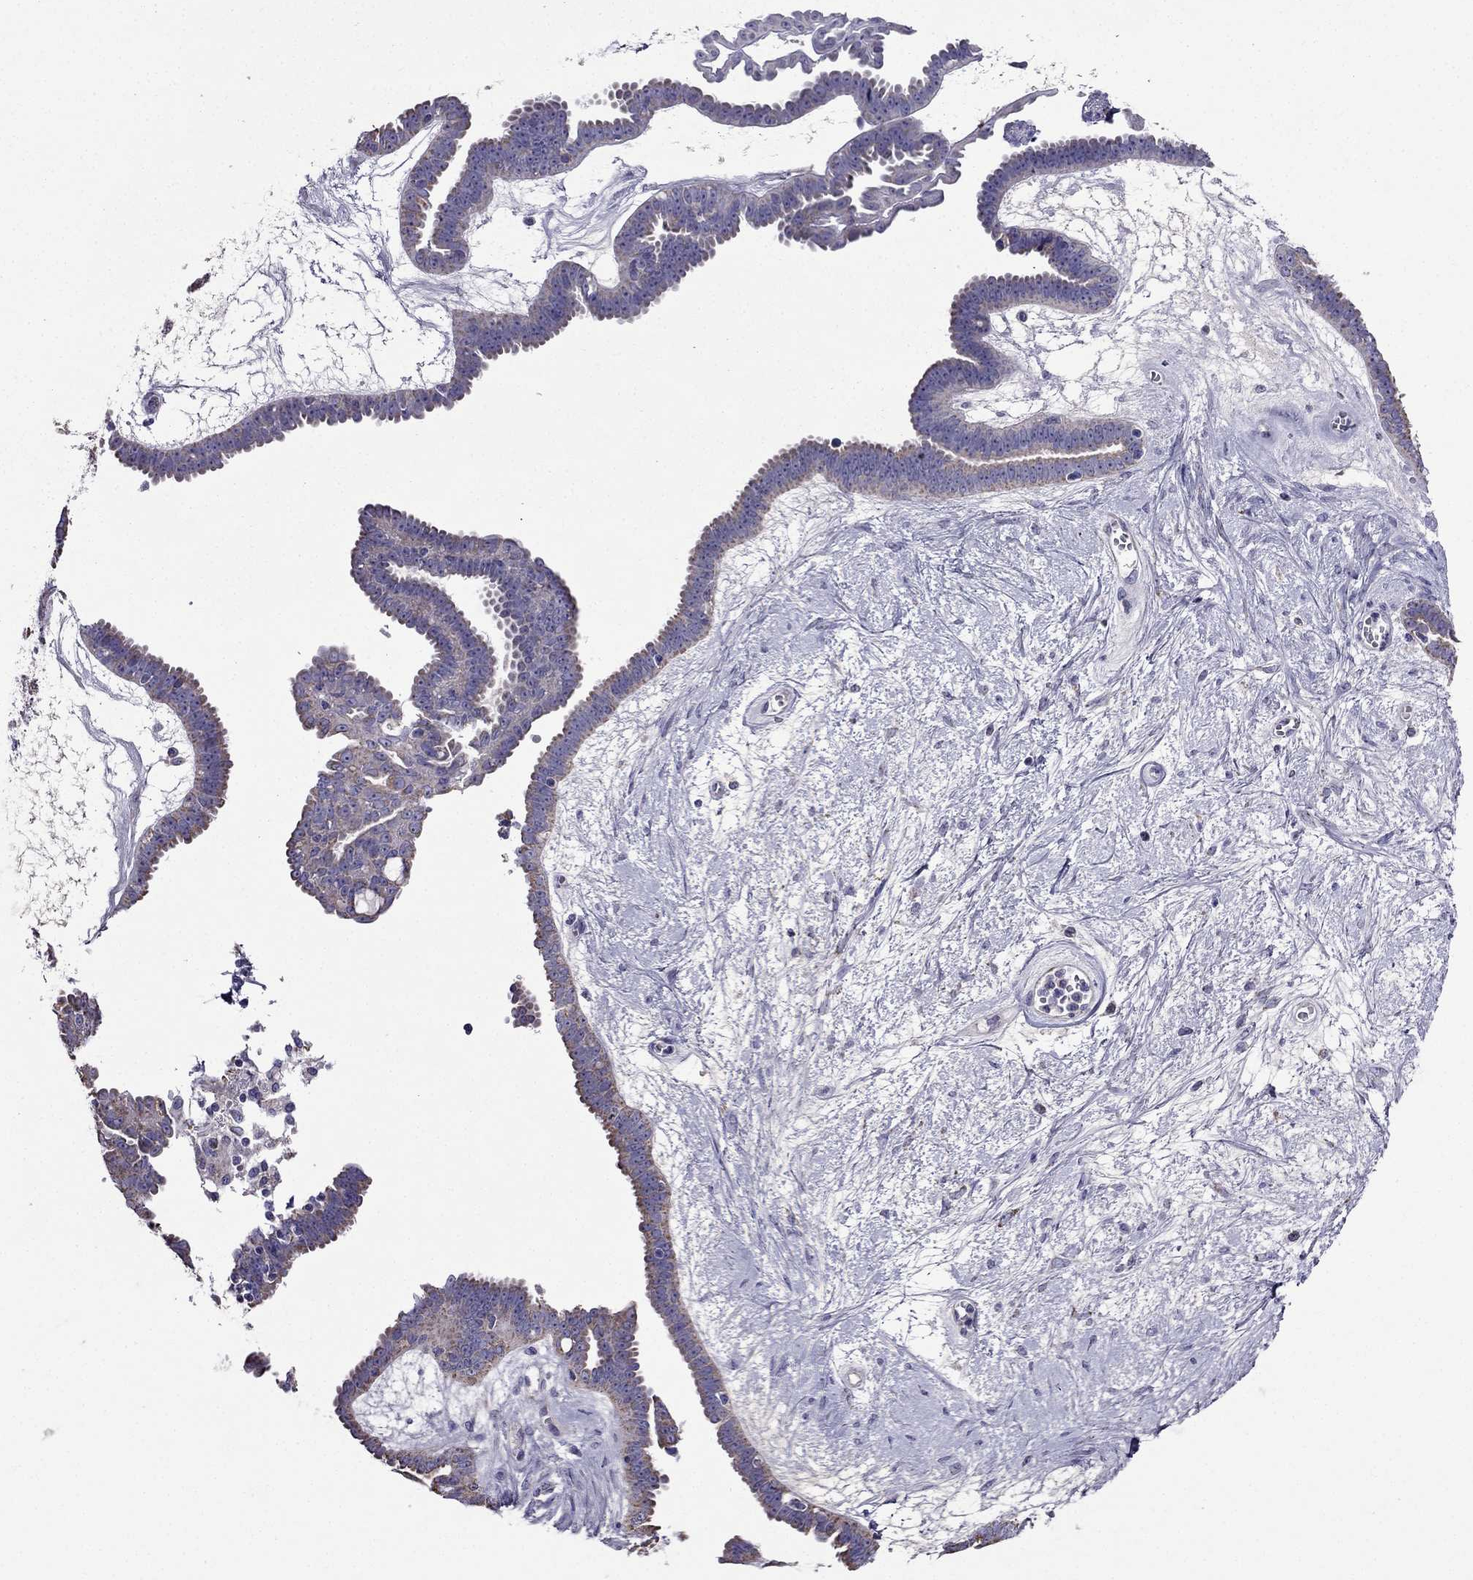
{"staining": {"intensity": "moderate", "quantity": "25%-75%", "location": "cytoplasmic/membranous"}, "tissue": "ovarian cancer", "cell_type": "Tumor cells", "image_type": "cancer", "snomed": [{"axis": "morphology", "description": "Cystadenocarcinoma, serous, NOS"}, {"axis": "topography", "description": "Ovary"}], "caption": "High-magnification brightfield microscopy of ovarian serous cystadenocarcinoma stained with DAB (brown) and counterstained with hematoxylin (blue). tumor cells exhibit moderate cytoplasmic/membranous expression is identified in approximately25%-75% of cells. The staining was performed using DAB, with brown indicating positive protein expression. Nuclei are stained blue with hematoxylin.", "gene": "DSC1", "patient": {"sex": "female", "age": 71}}